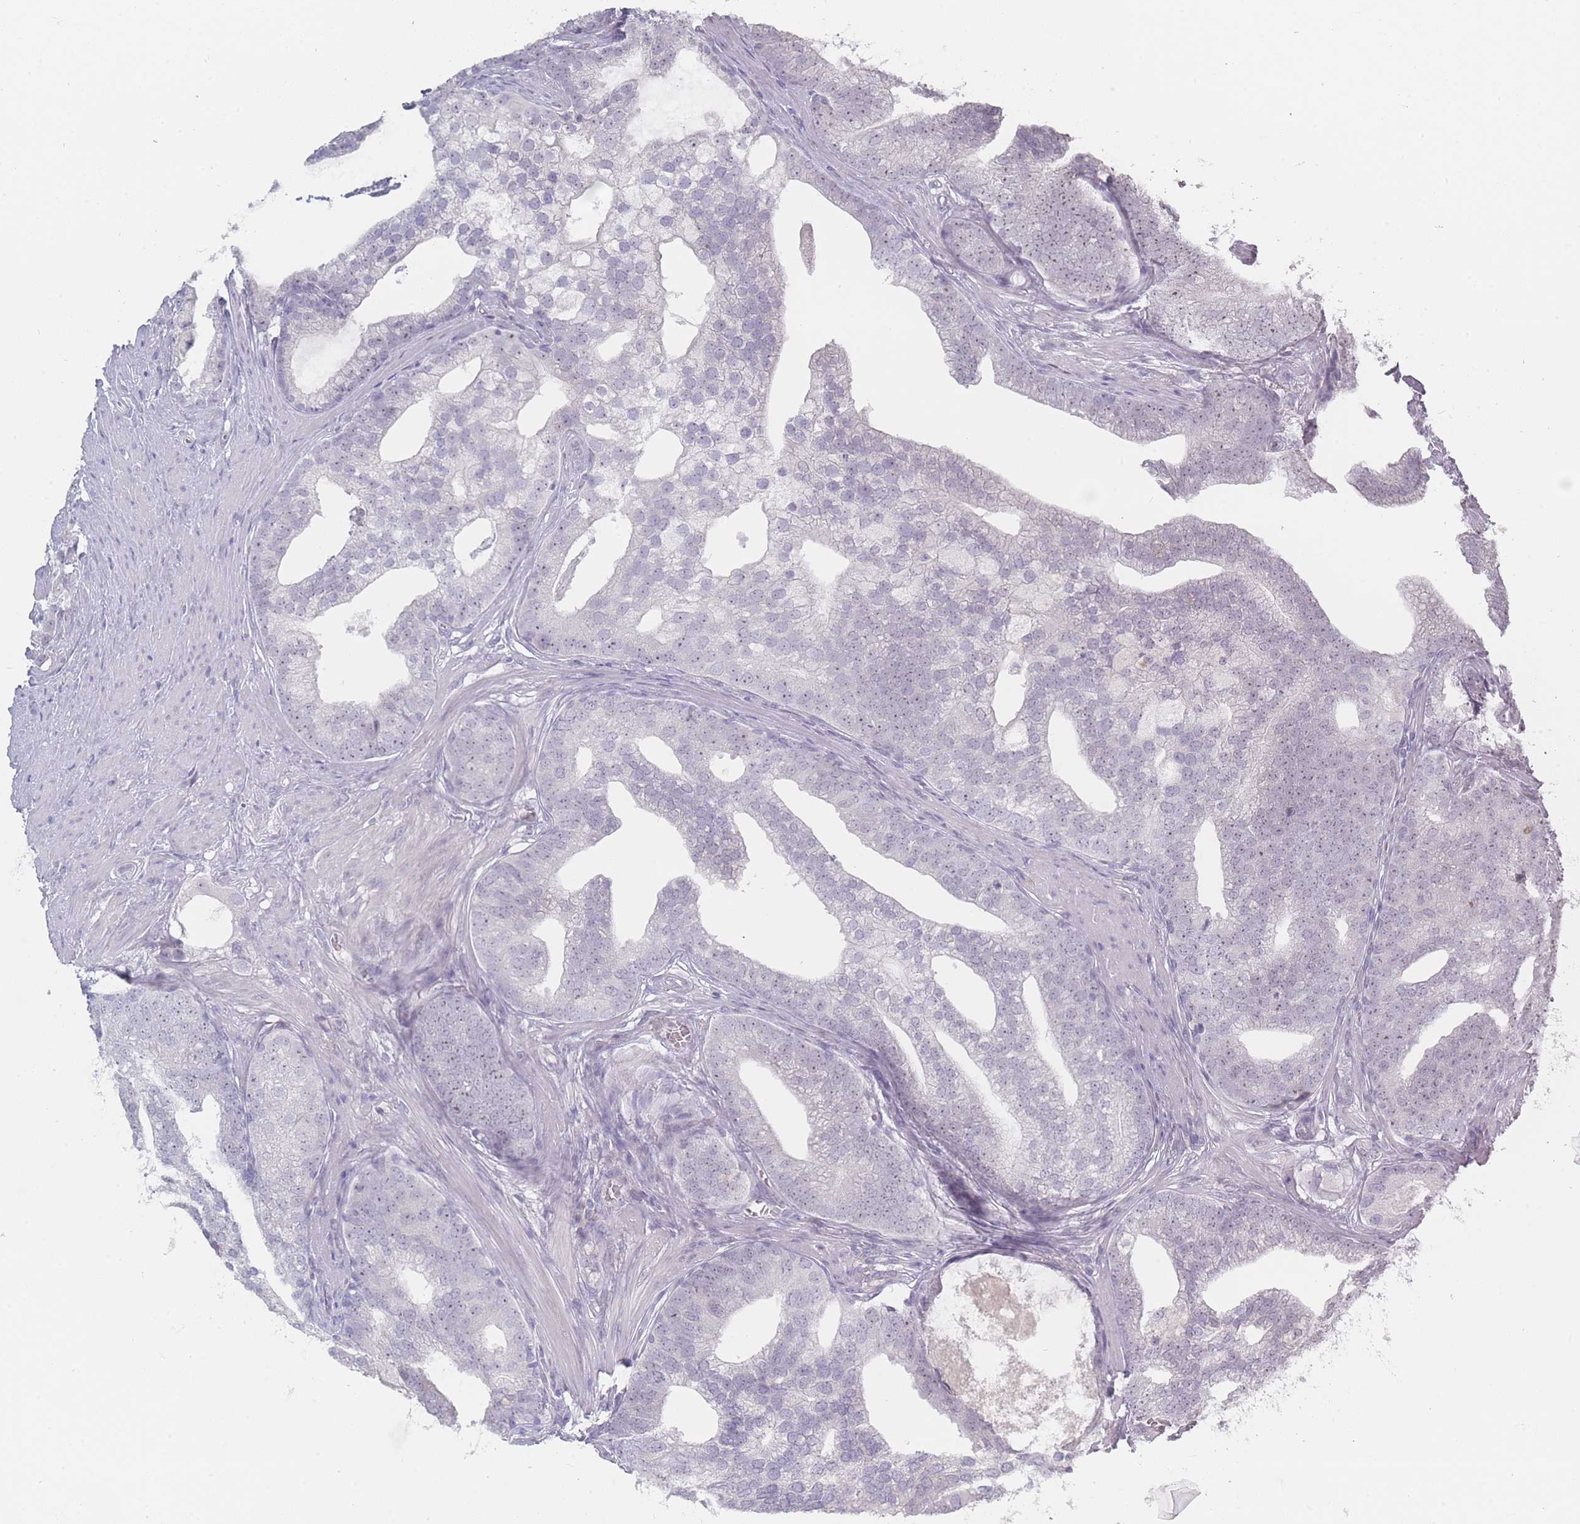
{"staining": {"intensity": "negative", "quantity": "none", "location": "none"}, "tissue": "prostate cancer", "cell_type": "Tumor cells", "image_type": "cancer", "snomed": [{"axis": "morphology", "description": "Adenocarcinoma, Low grade"}, {"axis": "topography", "description": "Prostate"}], "caption": "Micrograph shows no protein staining in tumor cells of prostate low-grade adenocarcinoma tissue.", "gene": "ROS1", "patient": {"sex": "male", "age": 71}}